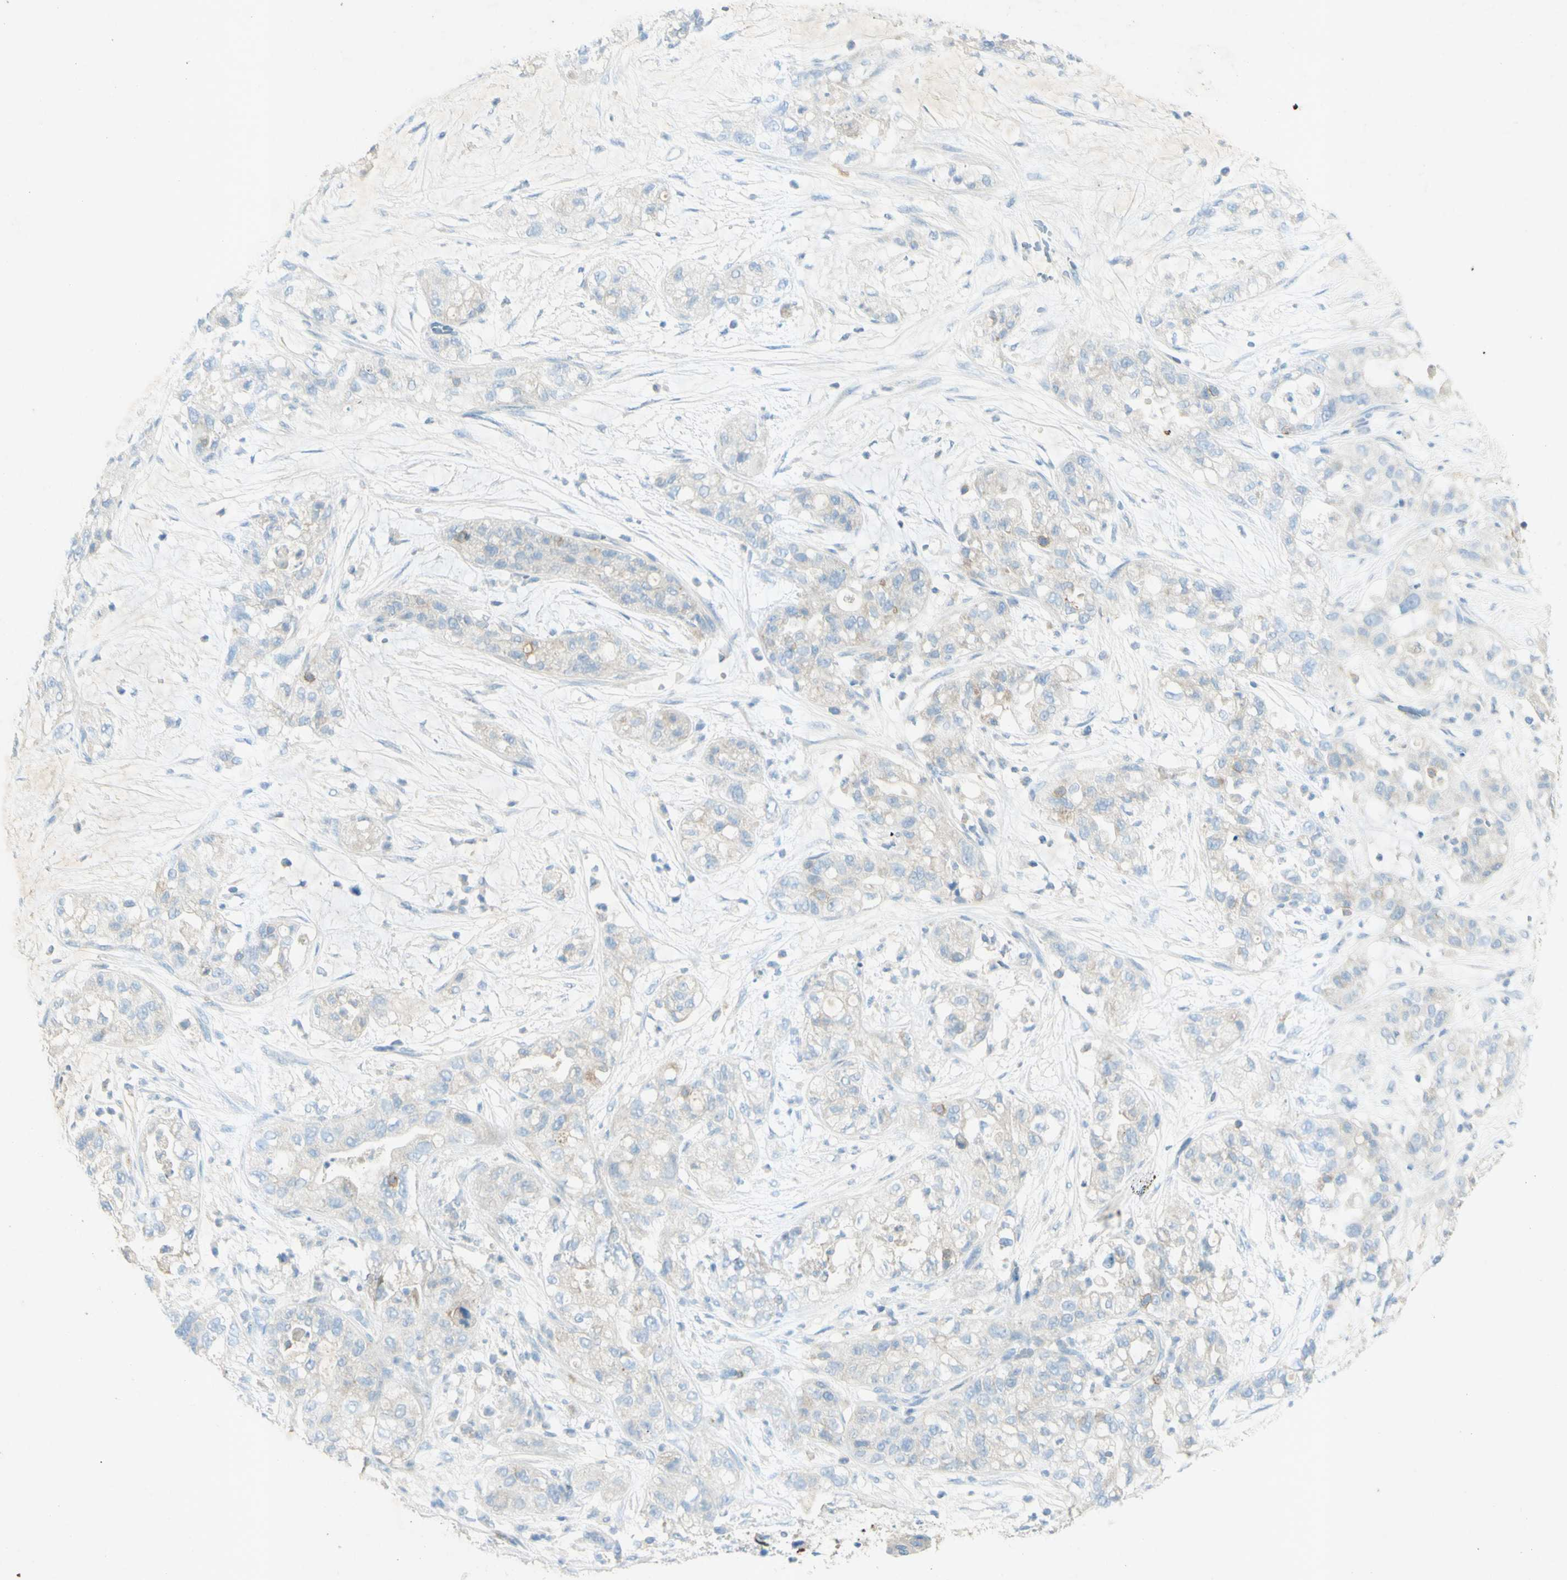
{"staining": {"intensity": "weak", "quantity": "<25%", "location": "cytoplasmic/membranous"}, "tissue": "pancreatic cancer", "cell_type": "Tumor cells", "image_type": "cancer", "snomed": [{"axis": "morphology", "description": "Adenocarcinoma, NOS"}, {"axis": "topography", "description": "Pancreas"}], "caption": "Immunohistochemistry image of neoplastic tissue: pancreatic adenocarcinoma stained with DAB (3,3'-diaminobenzidine) shows no significant protein expression in tumor cells.", "gene": "GDF15", "patient": {"sex": "female", "age": 78}}